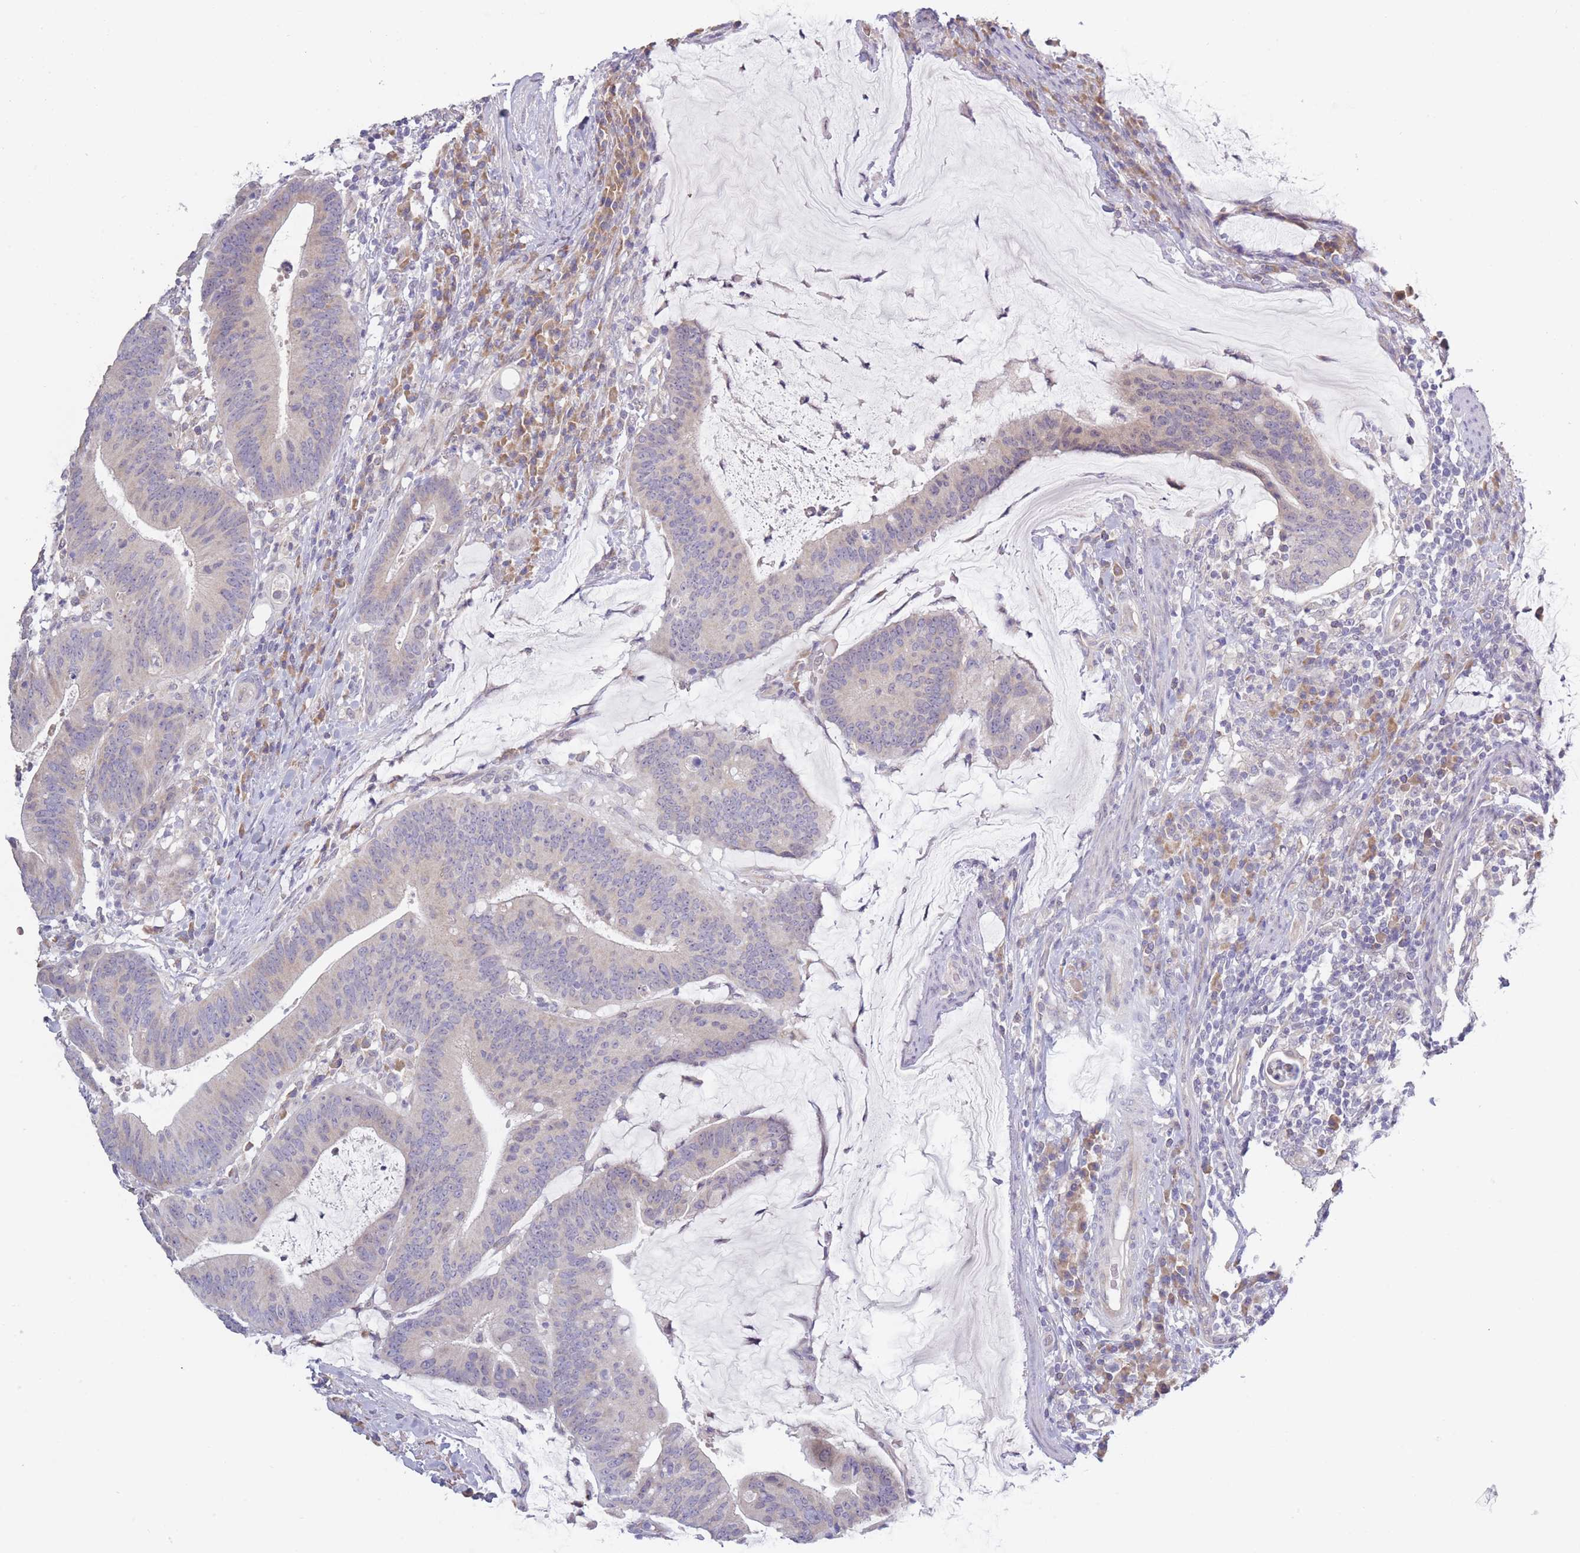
{"staining": {"intensity": "weak", "quantity": "<25%", "location": "cytoplasmic/membranous"}, "tissue": "colorectal cancer", "cell_type": "Tumor cells", "image_type": "cancer", "snomed": [{"axis": "morphology", "description": "Adenocarcinoma, NOS"}, {"axis": "topography", "description": "Colon"}], "caption": "Immunohistochemical staining of human colorectal cancer (adenocarcinoma) exhibits no significant positivity in tumor cells. (Brightfield microscopy of DAB IHC at high magnification).", "gene": "FAM227B", "patient": {"sex": "female", "age": 66}}